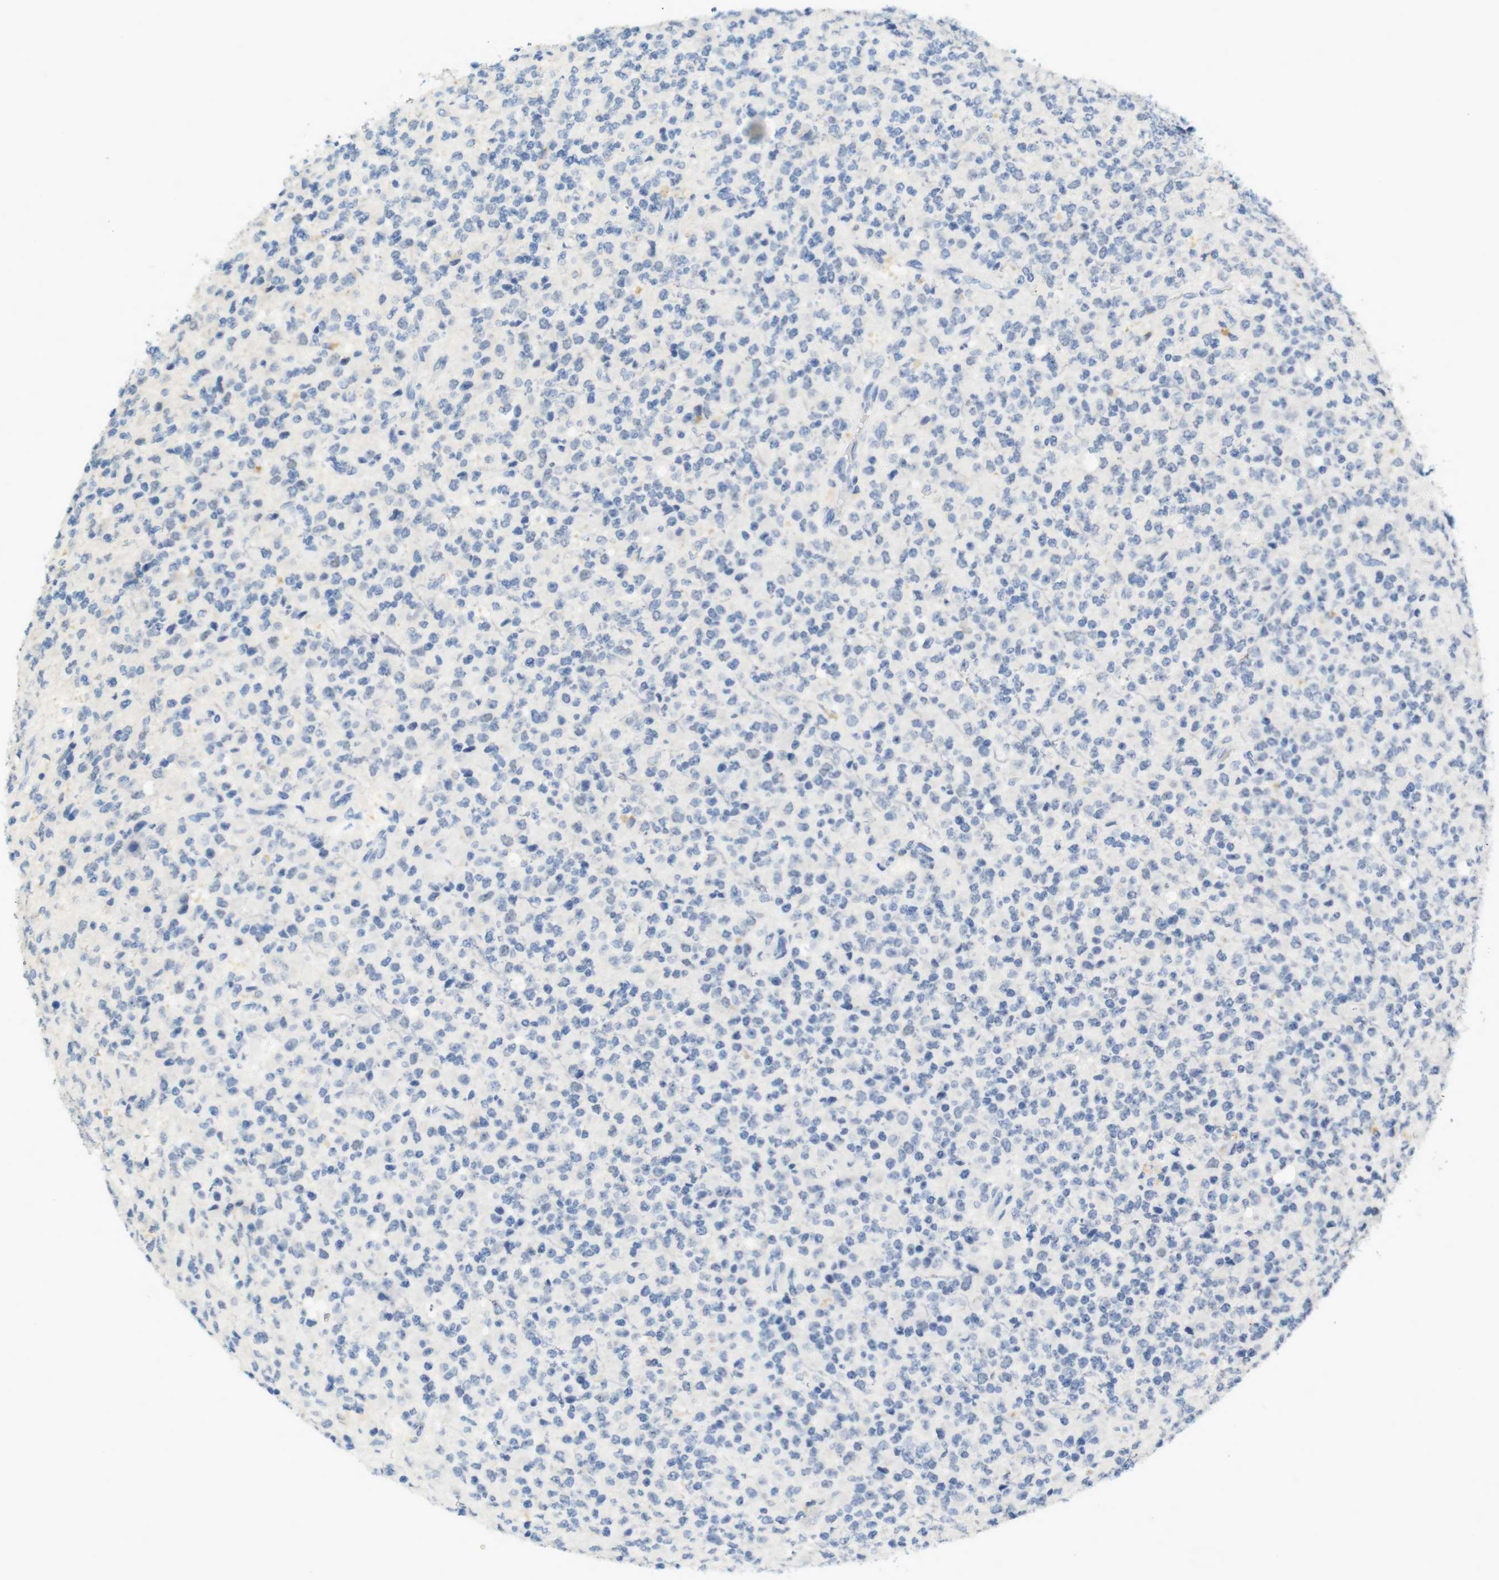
{"staining": {"intensity": "negative", "quantity": "none", "location": "none"}, "tissue": "glioma", "cell_type": "Tumor cells", "image_type": "cancer", "snomed": [{"axis": "morphology", "description": "Glioma, malignant, High grade"}, {"axis": "topography", "description": "pancreas cauda"}], "caption": "DAB (3,3'-diaminobenzidine) immunohistochemical staining of malignant glioma (high-grade) reveals no significant positivity in tumor cells. (Brightfield microscopy of DAB immunohistochemistry (IHC) at high magnification).", "gene": "LRRK2", "patient": {"sex": "male", "age": 60}}